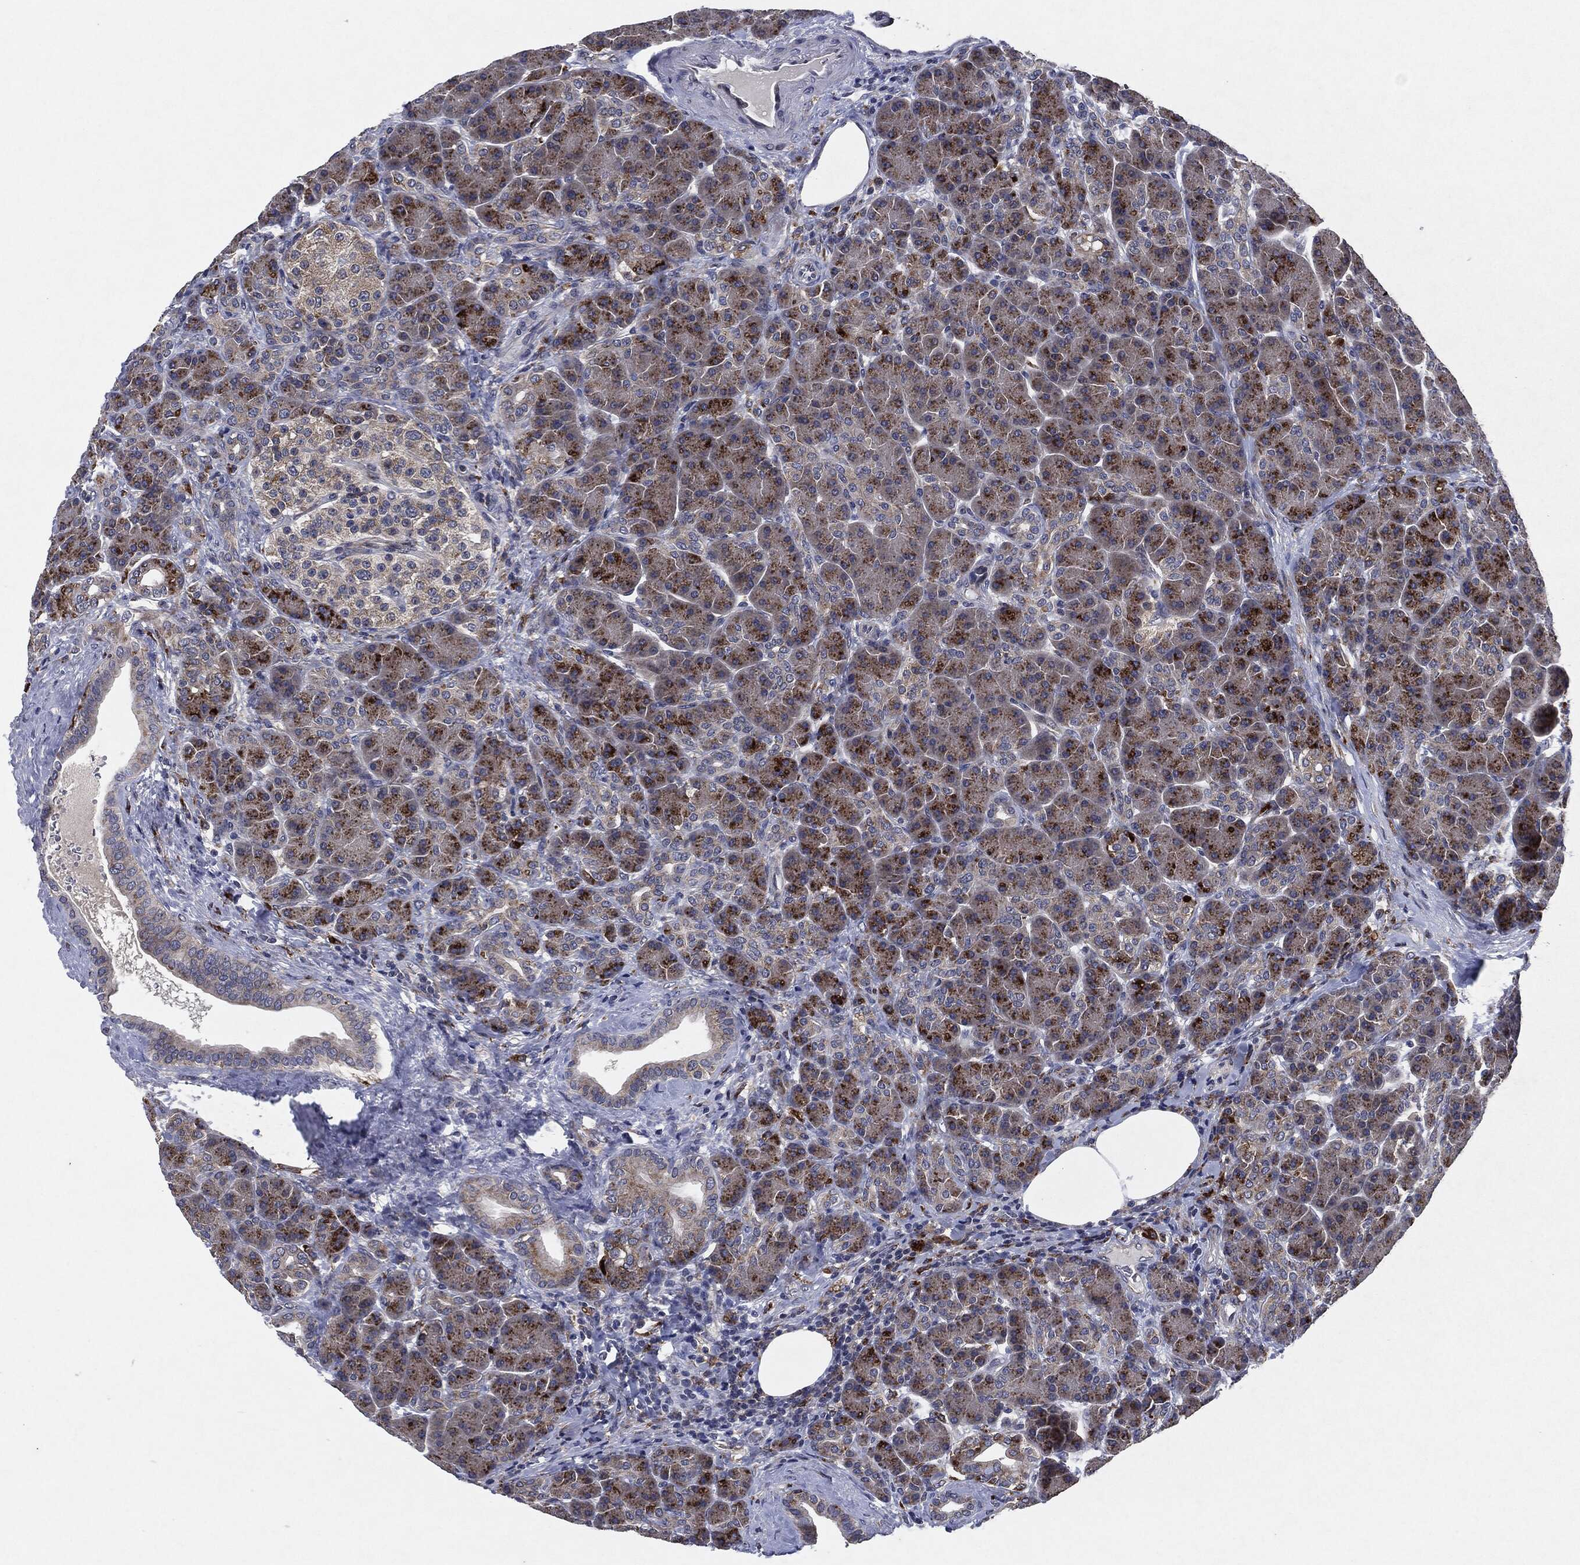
{"staining": {"intensity": "moderate", "quantity": "25%-75%", "location": "cytoplasmic/membranous"}, "tissue": "pancreas", "cell_type": "Exocrine glandular cells", "image_type": "normal", "snomed": [{"axis": "morphology", "description": "Normal tissue, NOS"}, {"axis": "topography", "description": "Pancreas"}], "caption": "Pancreas was stained to show a protein in brown. There is medium levels of moderate cytoplasmic/membranous staining in approximately 25%-75% of exocrine glandular cells. The staining was performed using DAB (3,3'-diaminobenzidine), with brown indicating positive protein expression. Nuclei are stained blue with hematoxylin.", "gene": "SLC31A2", "patient": {"sex": "female", "age": 63}}